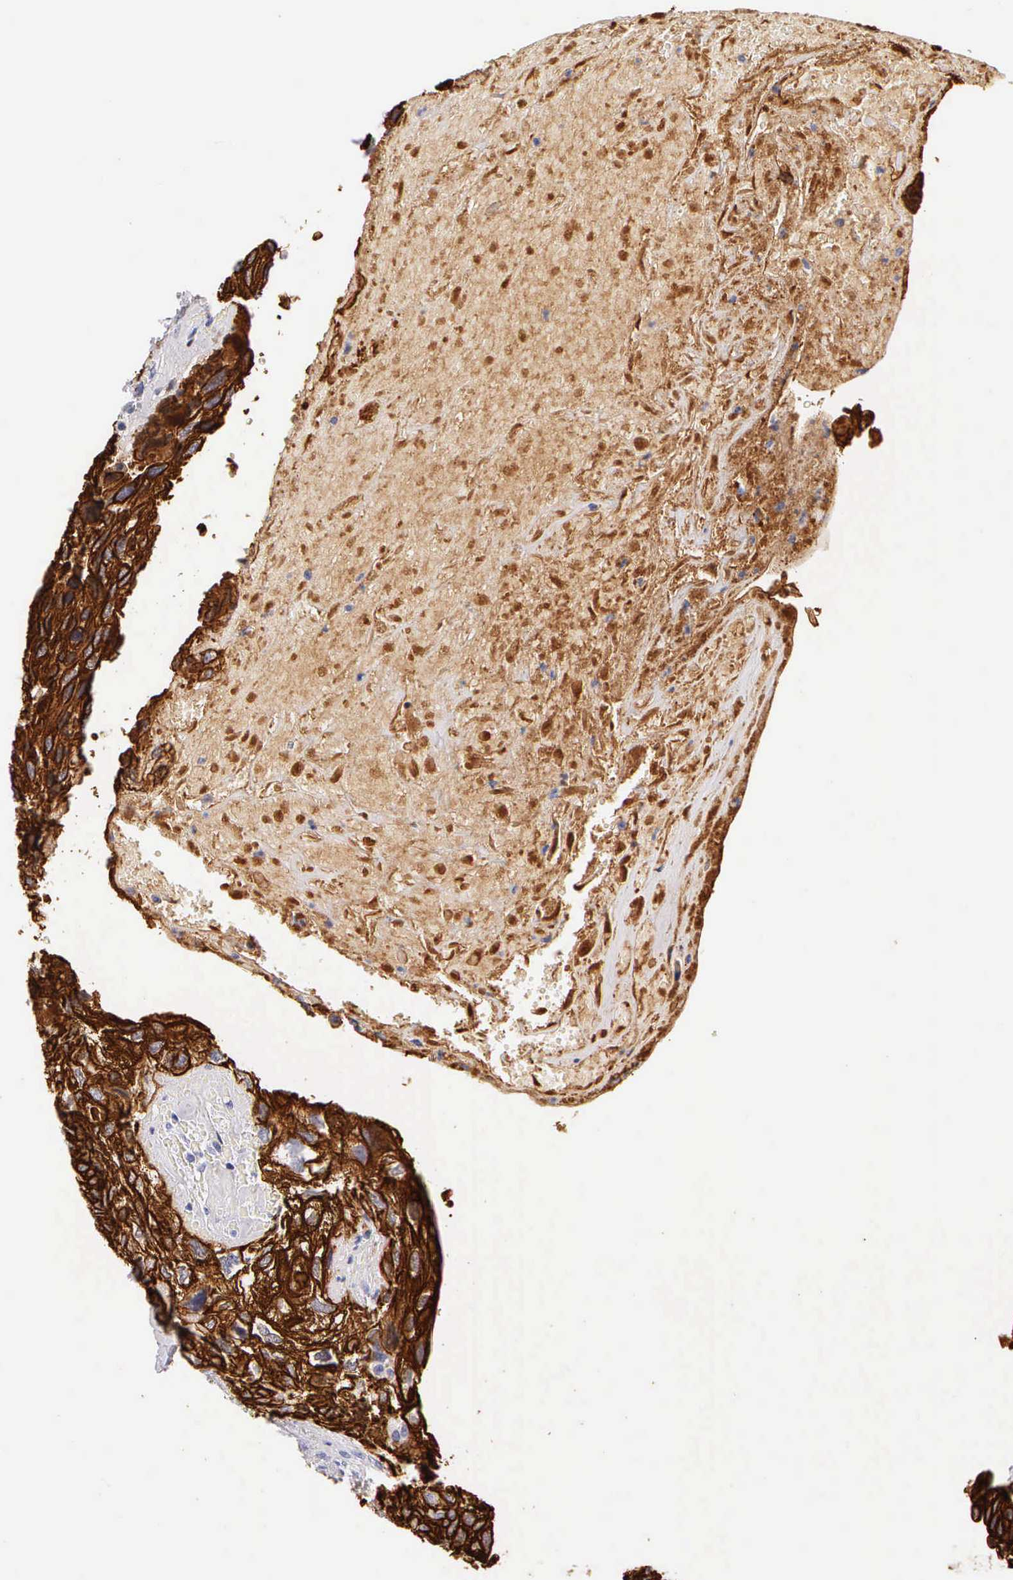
{"staining": {"intensity": "strong", "quantity": ">75%", "location": "cytoplasmic/membranous"}, "tissue": "breast cancer", "cell_type": "Tumor cells", "image_type": "cancer", "snomed": [{"axis": "morphology", "description": "Neoplasm, malignant, NOS"}, {"axis": "topography", "description": "Breast"}], "caption": "A brown stain labels strong cytoplasmic/membranous positivity of a protein in human breast malignant neoplasm tumor cells.", "gene": "KRT17", "patient": {"sex": "female", "age": 50}}